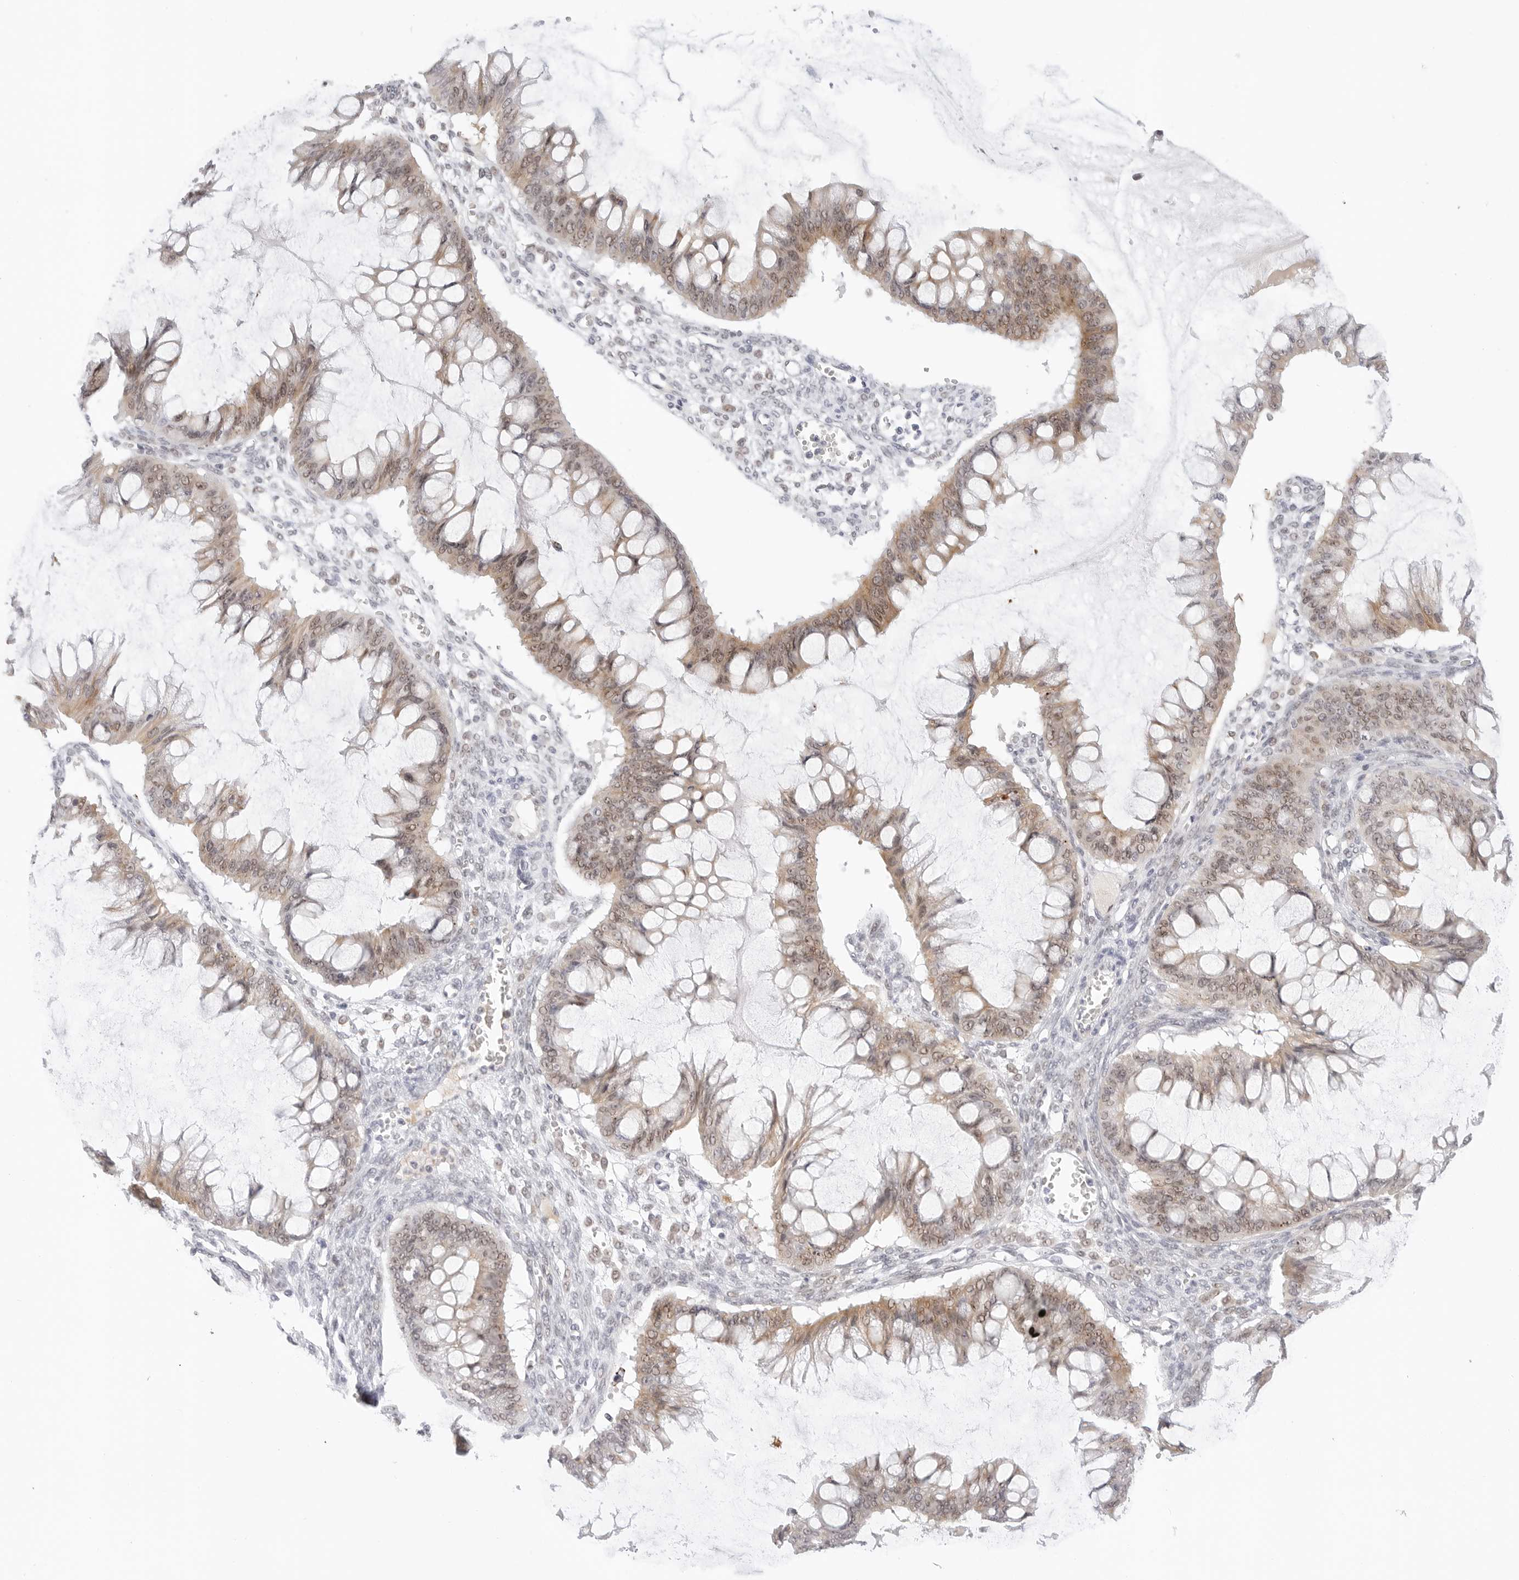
{"staining": {"intensity": "moderate", "quantity": ">75%", "location": "cytoplasmic/membranous,nuclear"}, "tissue": "ovarian cancer", "cell_type": "Tumor cells", "image_type": "cancer", "snomed": [{"axis": "morphology", "description": "Cystadenocarcinoma, mucinous, NOS"}, {"axis": "topography", "description": "Ovary"}], "caption": "Immunohistochemistry of ovarian cancer displays medium levels of moderate cytoplasmic/membranous and nuclear expression in approximately >75% of tumor cells.", "gene": "TSEN2", "patient": {"sex": "female", "age": 73}}